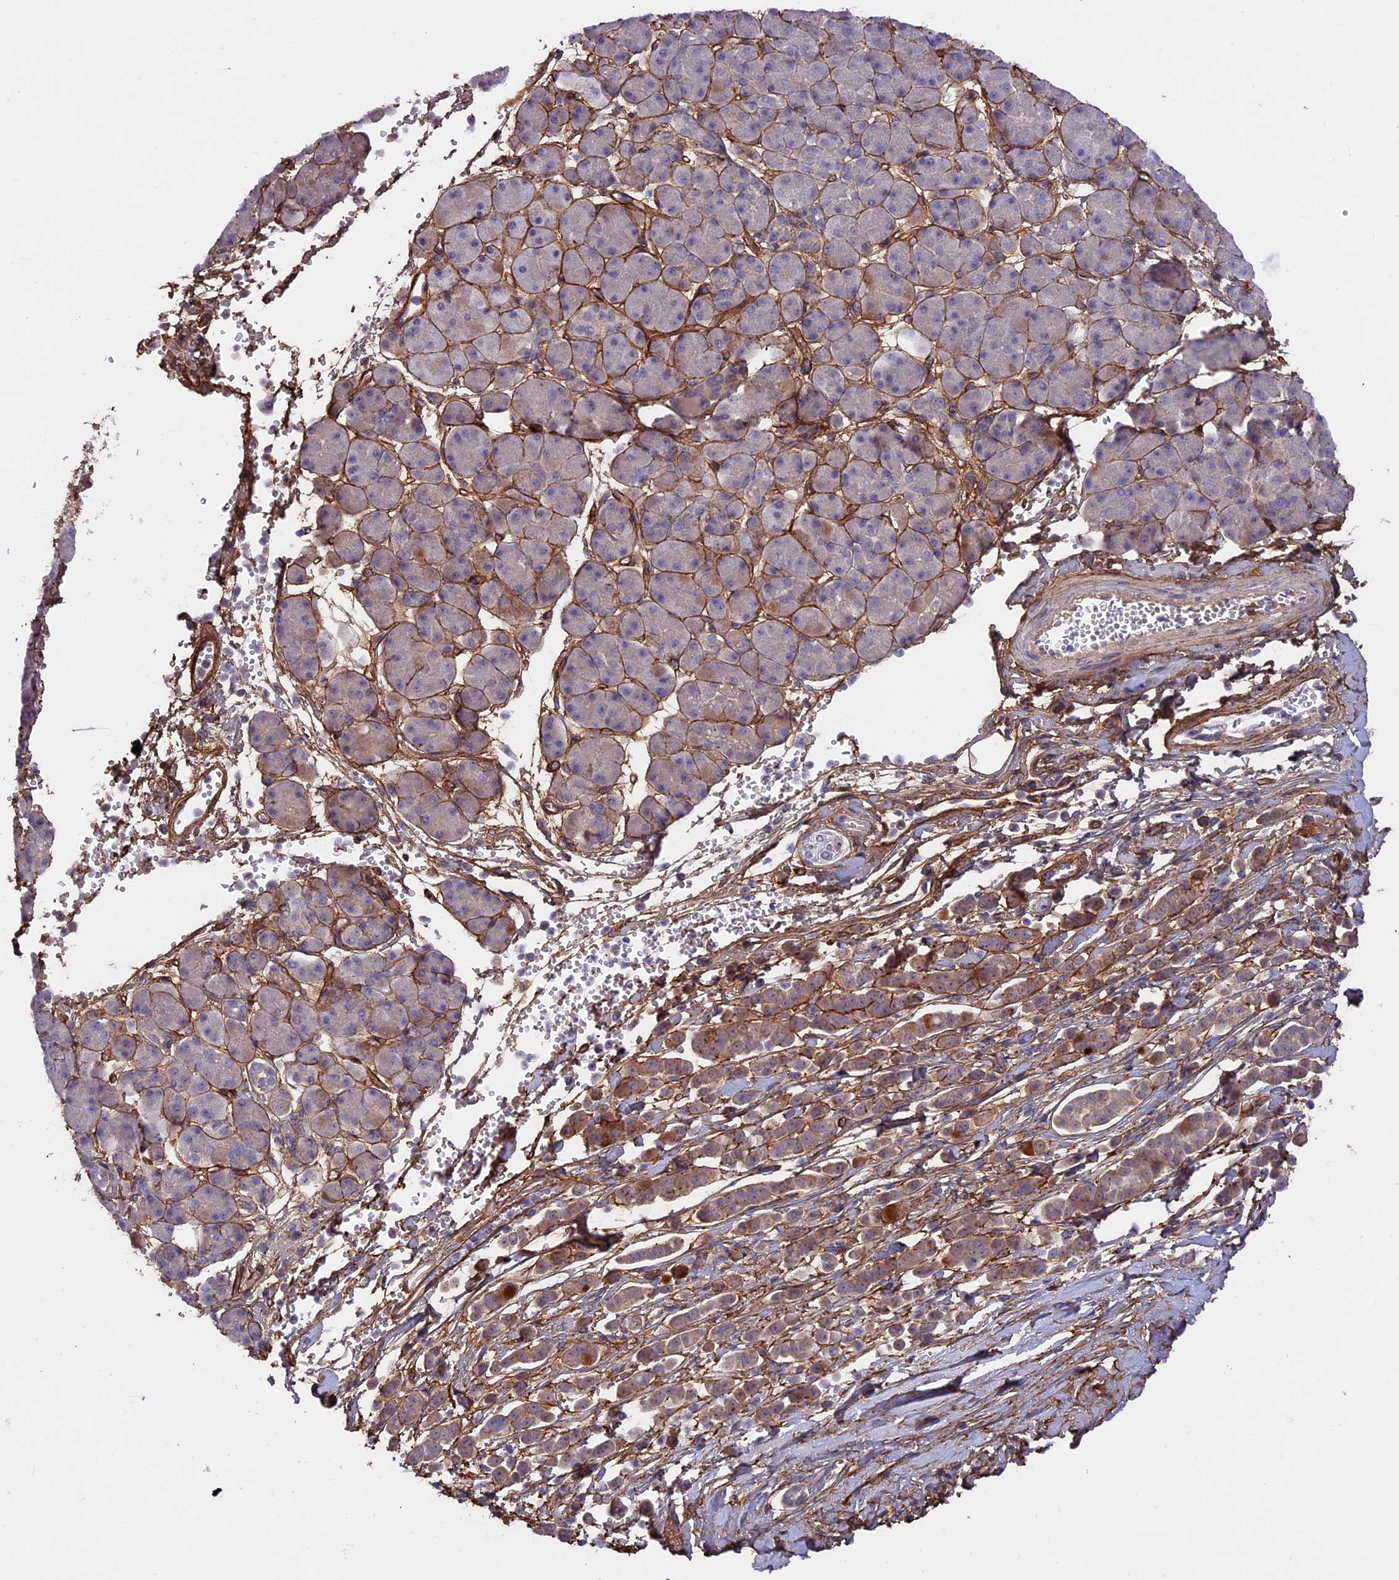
{"staining": {"intensity": "weak", "quantity": ">75%", "location": "cytoplasmic/membranous"}, "tissue": "pancreatic cancer", "cell_type": "Tumor cells", "image_type": "cancer", "snomed": [{"axis": "morphology", "description": "Normal tissue, NOS"}, {"axis": "morphology", "description": "Adenocarcinoma, NOS"}, {"axis": "topography", "description": "Pancreas"}], "caption": "DAB (3,3'-diaminobenzidine) immunohistochemical staining of pancreatic cancer reveals weak cytoplasmic/membranous protein expression in about >75% of tumor cells.", "gene": "COL4A3", "patient": {"sex": "female", "age": 64}}